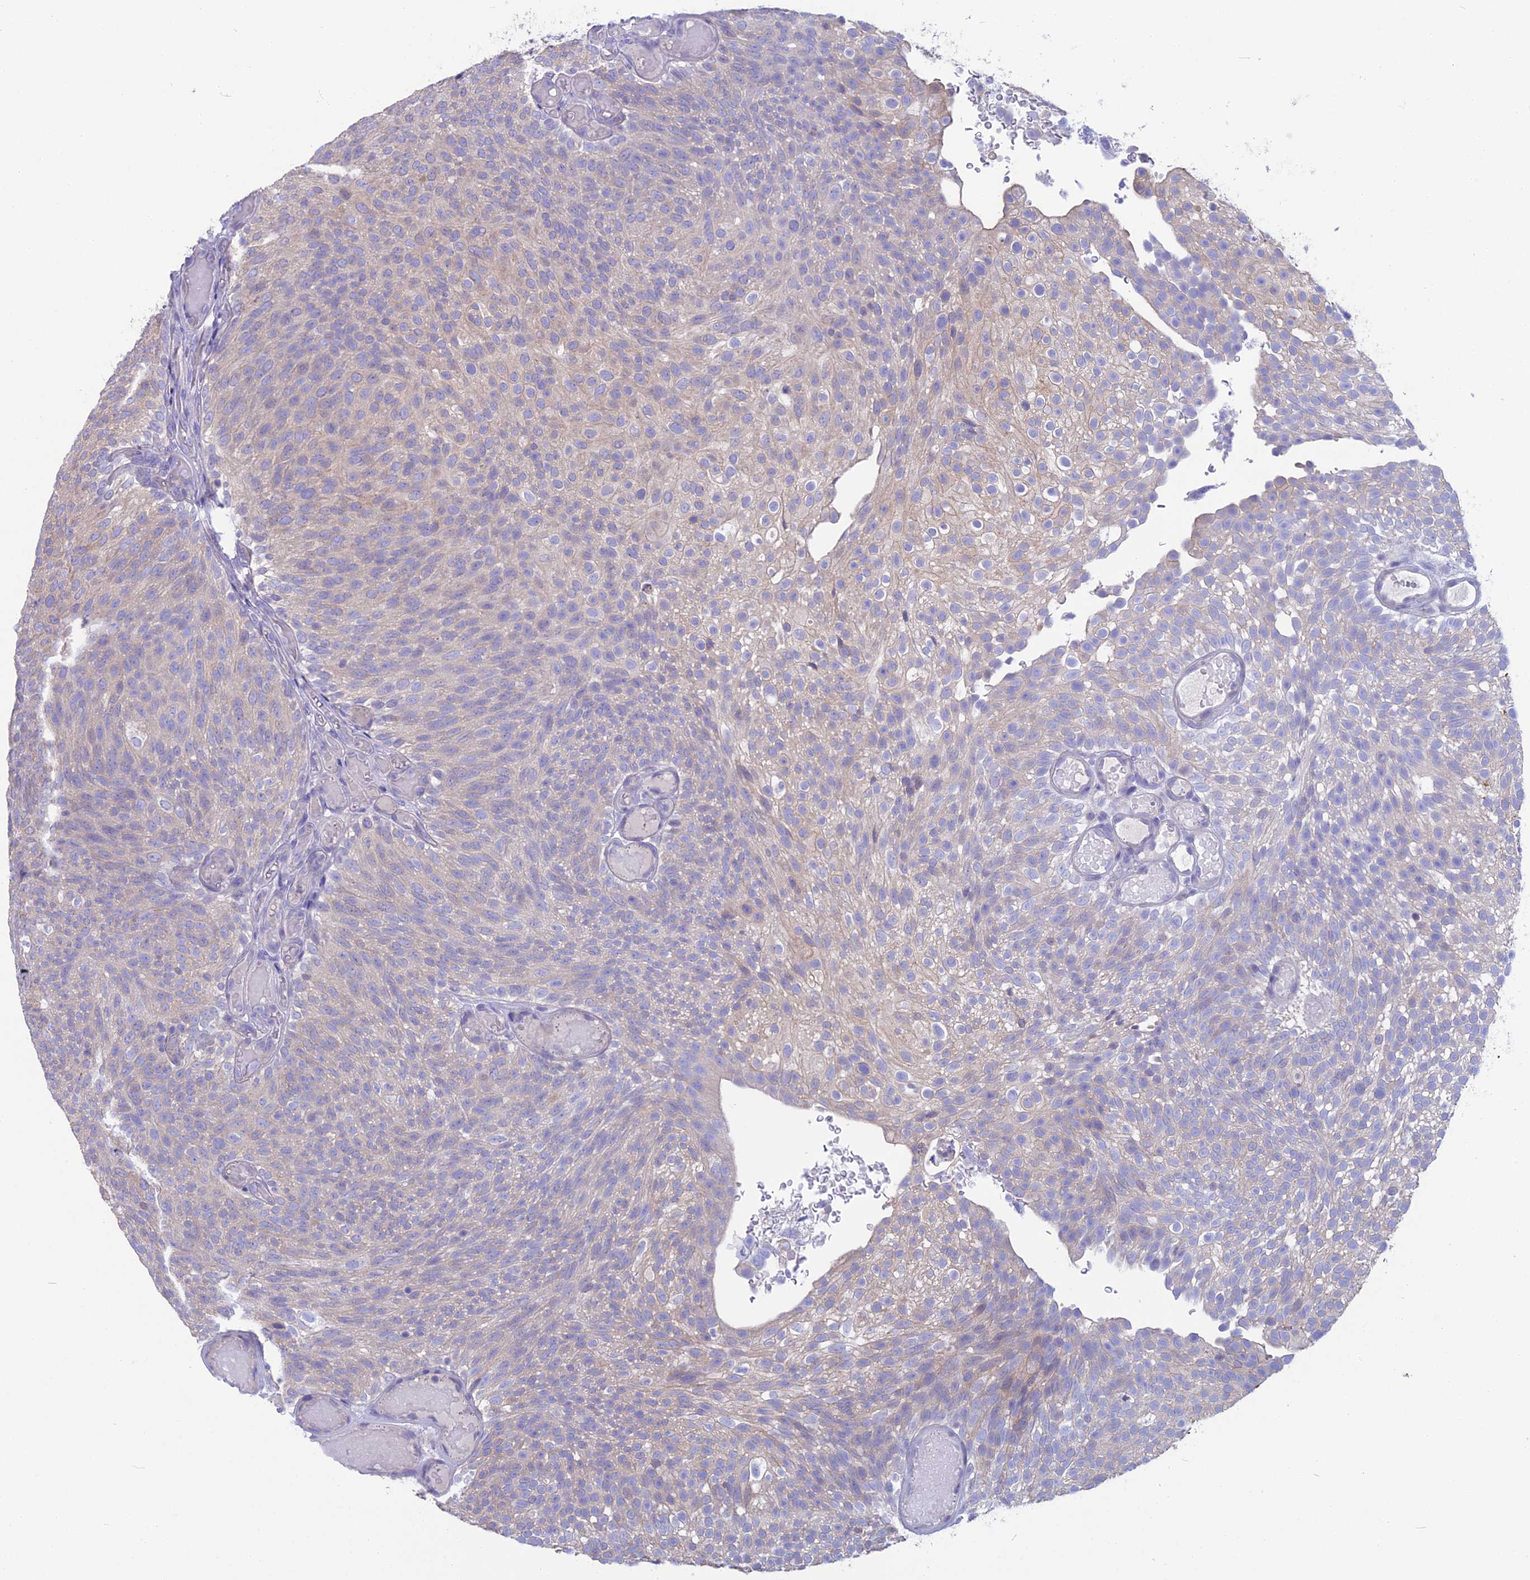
{"staining": {"intensity": "negative", "quantity": "none", "location": "none"}, "tissue": "urothelial cancer", "cell_type": "Tumor cells", "image_type": "cancer", "snomed": [{"axis": "morphology", "description": "Urothelial carcinoma, Low grade"}, {"axis": "topography", "description": "Urinary bladder"}], "caption": "Immunohistochemistry (IHC) of human urothelial cancer reveals no staining in tumor cells.", "gene": "SNAP91", "patient": {"sex": "male", "age": 78}}